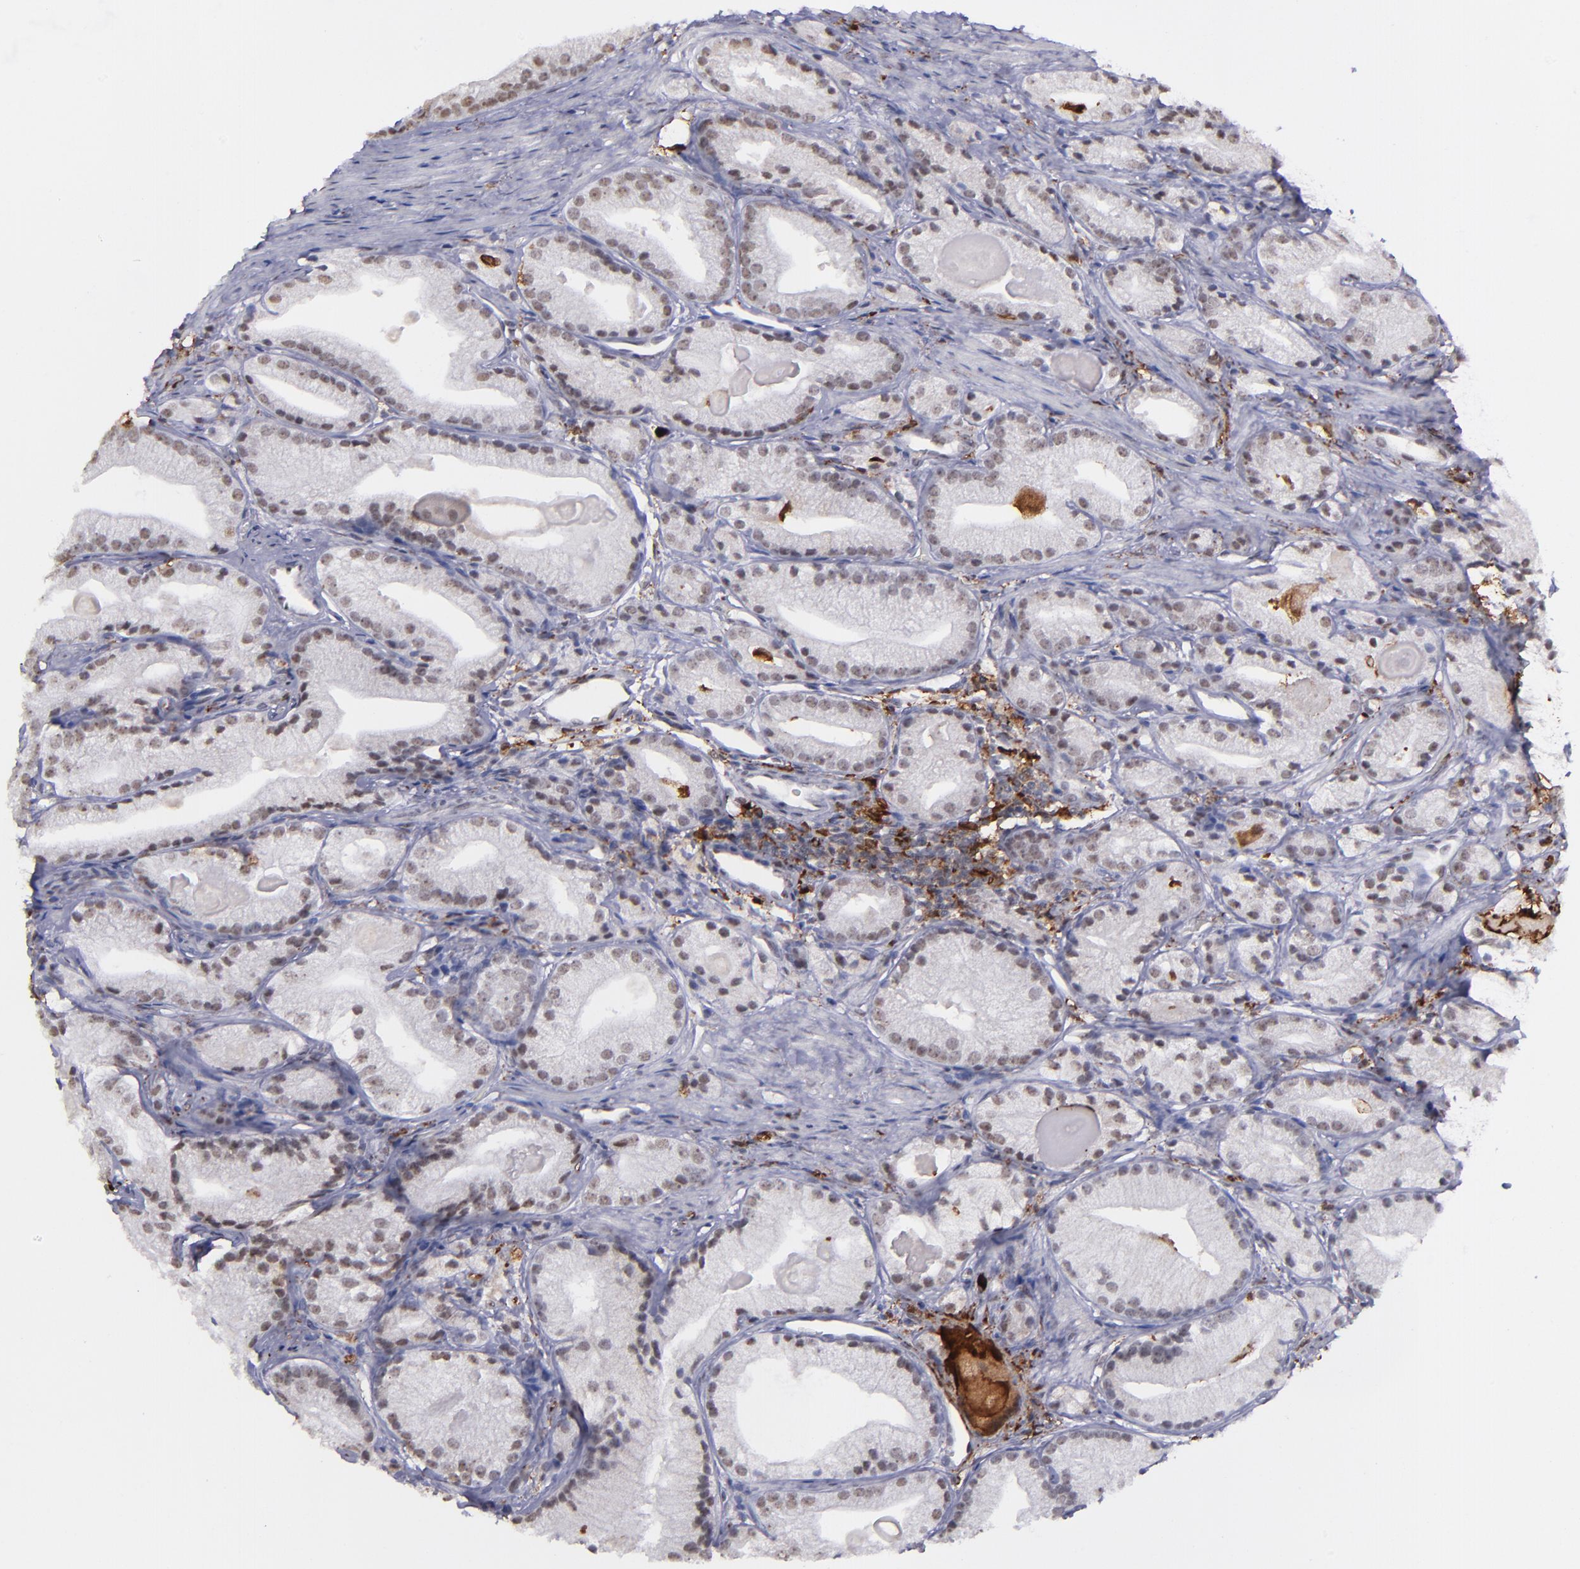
{"staining": {"intensity": "negative", "quantity": "none", "location": "none"}, "tissue": "prostate cancer", "cell_type": "Tumor cells", "image_type": "cancer", "snomed": [{"axis": "morphology", "description": "Adenocarcinoma, Low grade"}, {"axis": "topography", "description": "Prostate"}], "caption": "Immunohistochemical staining of human prostate cancer exhibits no significant staining in tumor cells.", "gene": "NCF2", "patient": {"sex": "male", "age": 69}}